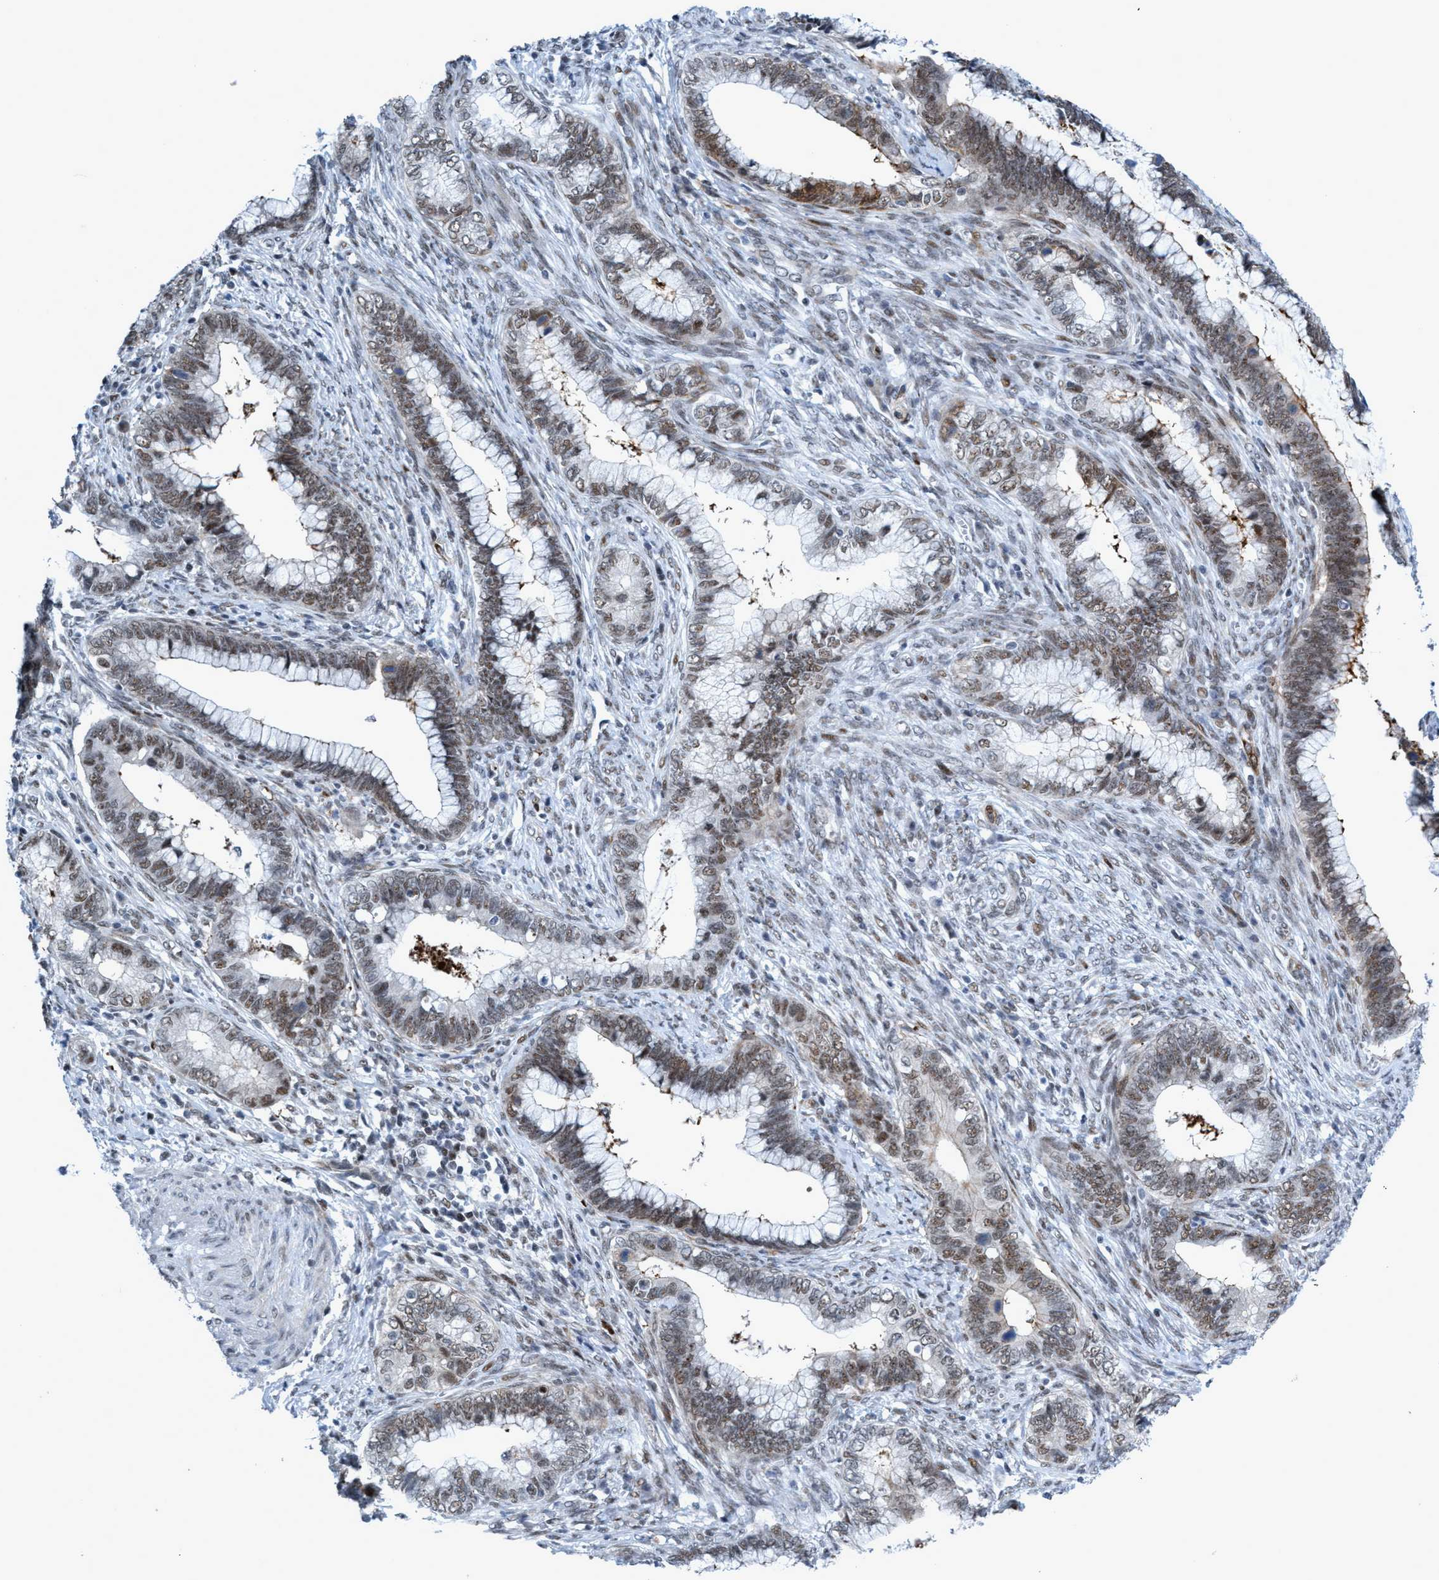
{"staining": {"intensity": "weak", "quantity": ">75%", "location": "nuclear"}, "tissue": "cervical cancer", "cell_type": "Tumor cells", "image_type": "cancer", "snomed": [{"axis": "morphology", "description": "Adenocarcinoma, NOS"}, {"axis": "topography", "description": "Cervix"}], "caption": "This image shows immunohistochemistry (IHC) staining of human adenocarcinoma (cervical), with low weak nuclear staining in approximately >75% of tumor cells.", "gene": "CWC27", "patient": {"sex": "female", "age": 44}}